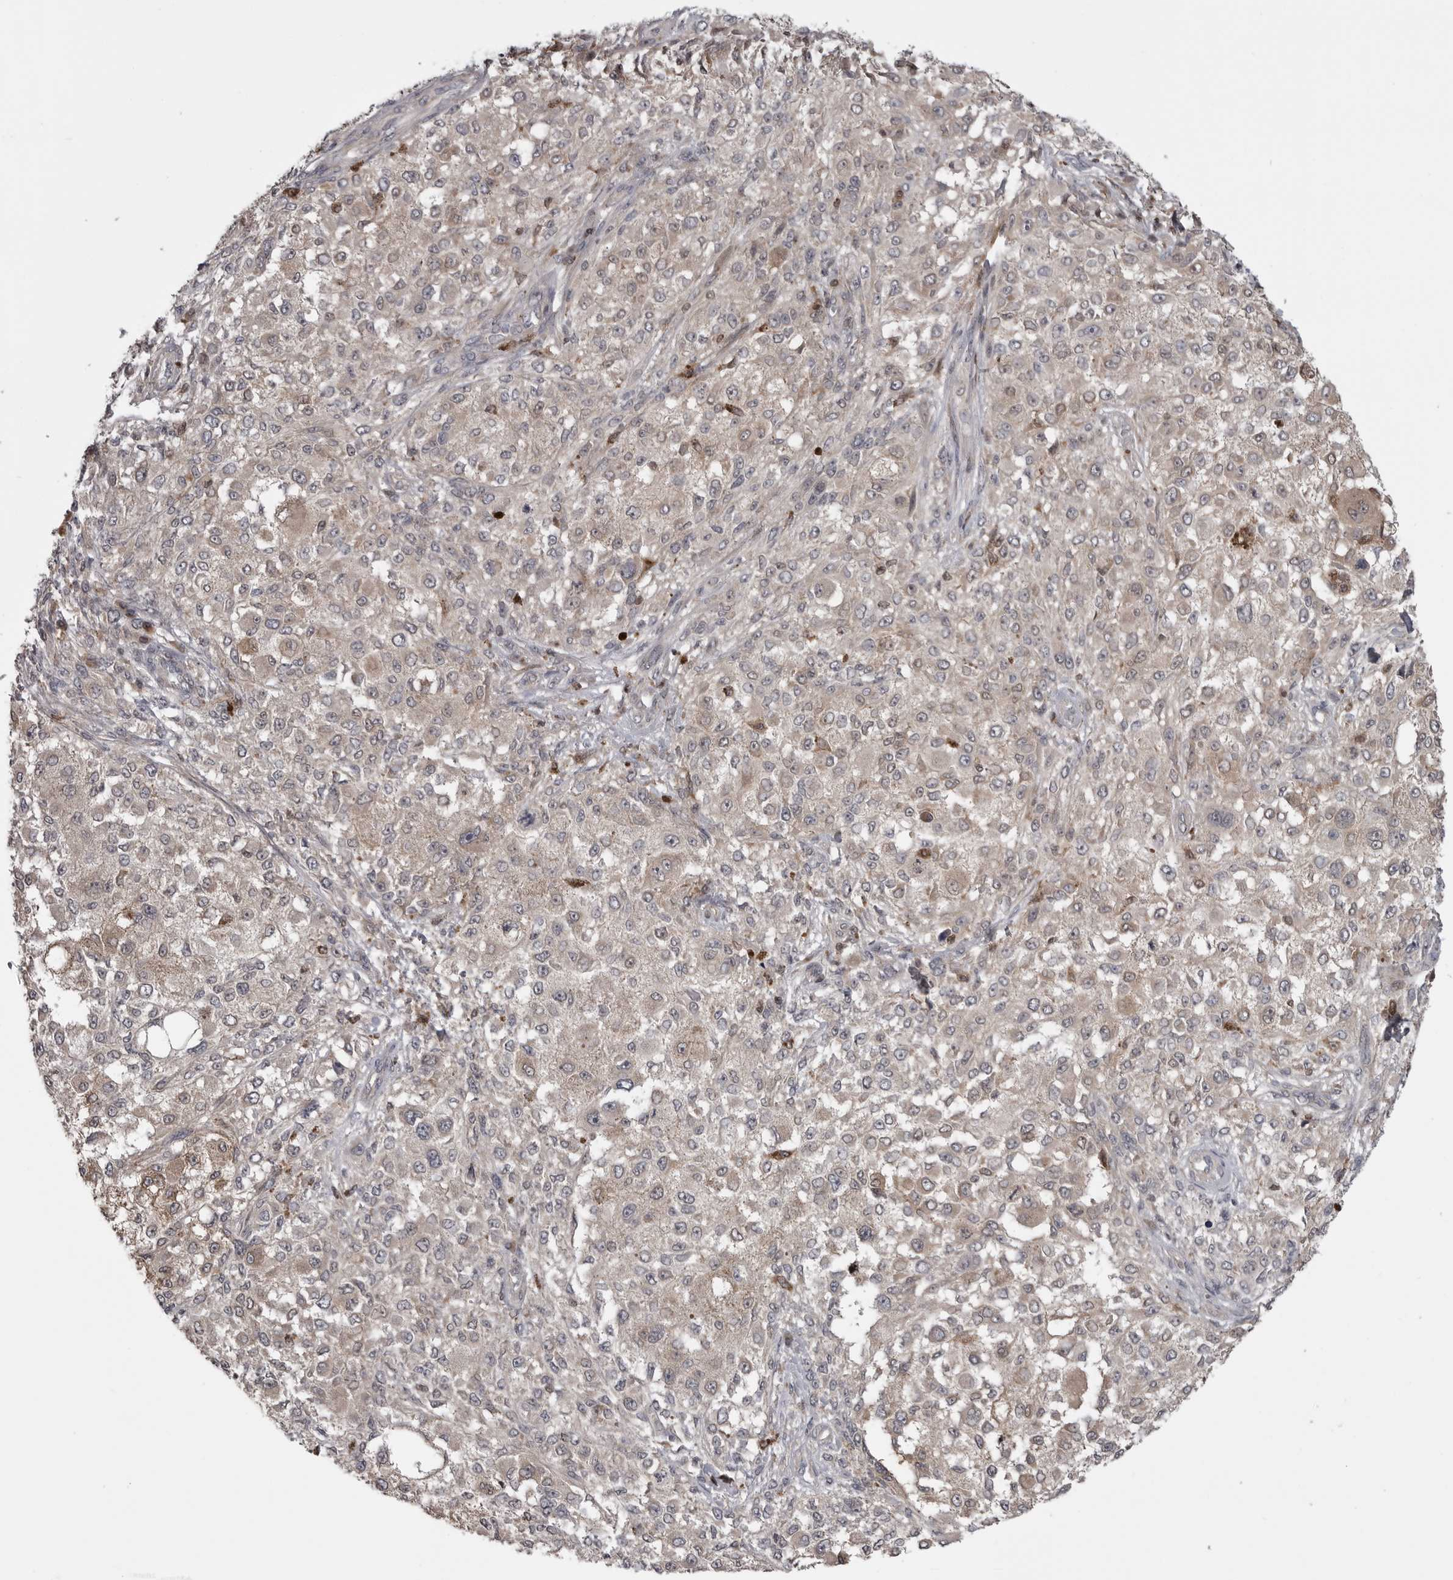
{"staining": {"intensity": "weak", "quantity": "<25%", "location": "cytoplasmic/membranous"}, "tissue": "melanoma", "cell_type": "Tumor cells", "image_type": "cancer", "snomed": [{"axis": "morphology", "description": "Necrosis, NOS"}, {"axis": "morphology", "description": "Malignant melanoma, NOS"}, {"axis": "topography", "description": "Skin"}], "caption": "Immunohistochemistry of human malignant melanoma exhibits no expression in tumor cells. (DAB immunohistochemistry, high magnification).", "gene": "MAPK13", "patient": {"sex": "female", "age": 87}}